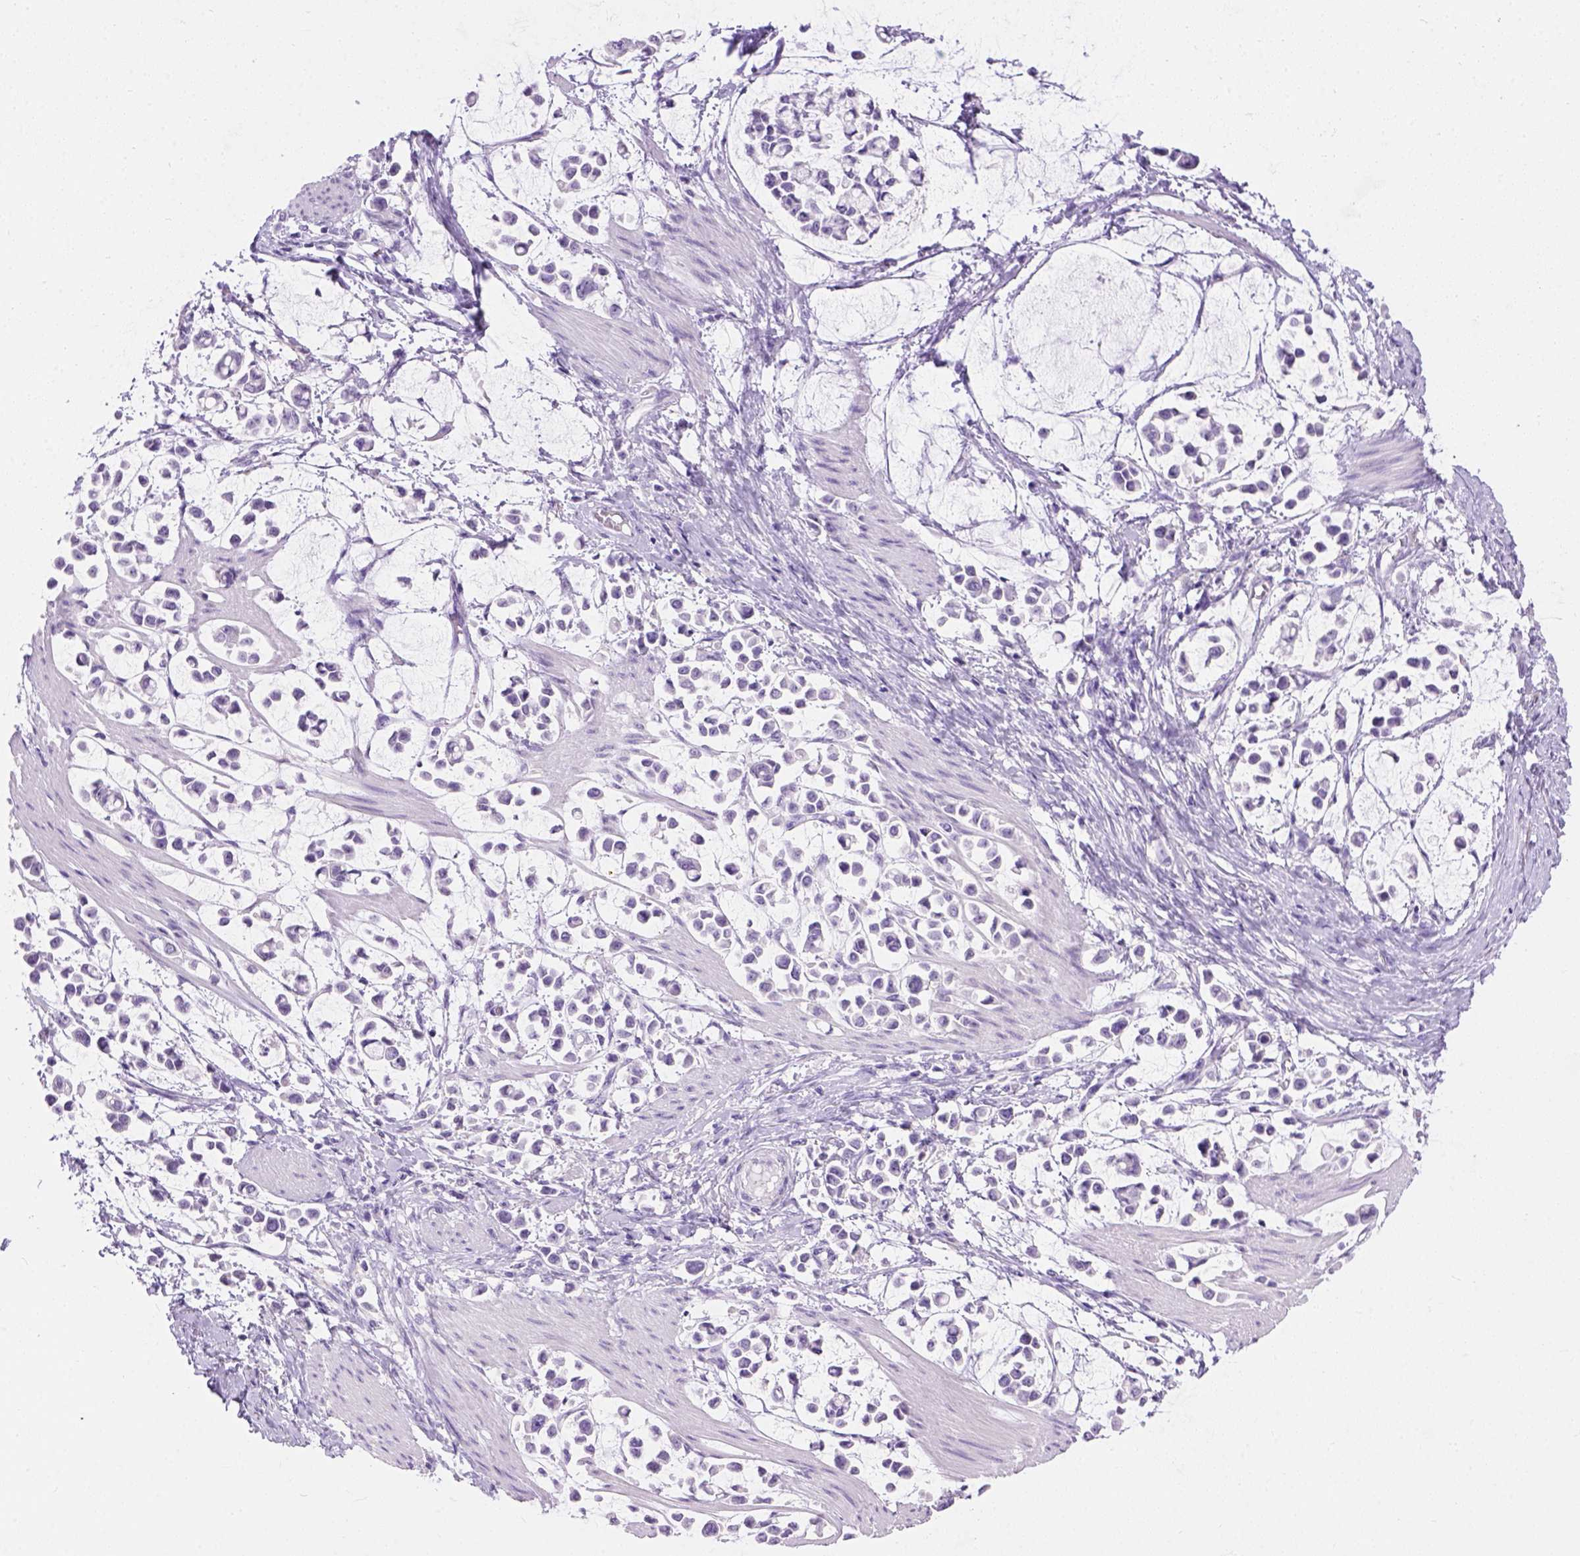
{"staining": {"intensity": "negative", "quantity": "none", "location": "none"}, "tissue": "stomach cancer", "cell_type": "Tumor cells", "image_type": "cancer", "snomed": [{"axis": "morphology", "description": "Adenocarcinoma, NOS"}, {"axis": "topography", "description": "Stomach"}], "caption": "IHC of stomach cancer reveals no staining in tumor cells.", "gene": "TMEM38A", "patient": {"sex": "male", "age": 82}}